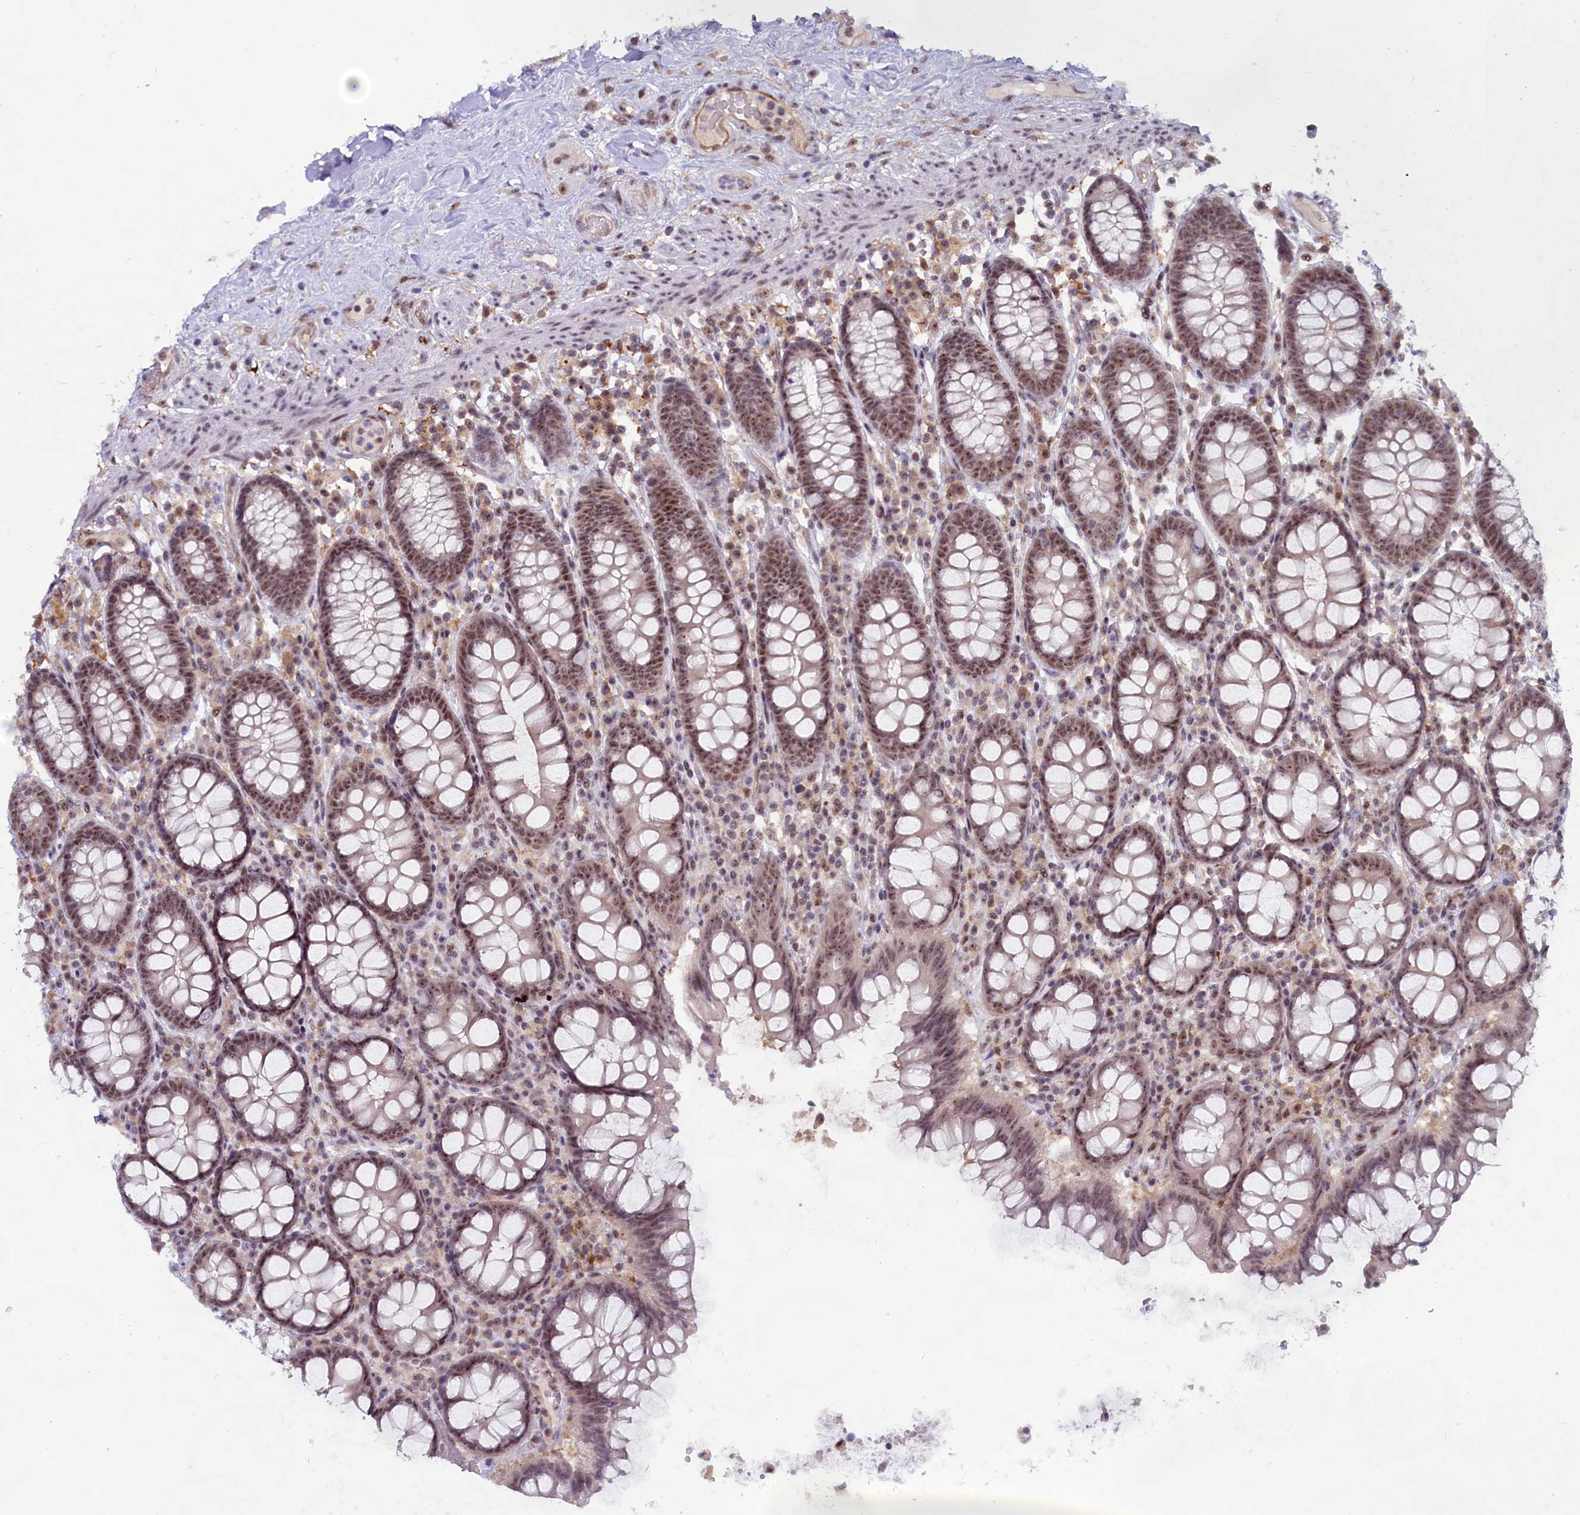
{"staining": {"intensity": "moderate", "quantity": ">75%", "location": "nuclear"}, "tissue": "colon", "cell_type": "Endothelial cells", "image_type": "normal", "snomed": [{"axis": "morphology", "description": "Normal tissue, NOS"}, {"axis": "topography", "description": "Colon"}], "caption": "Protein analysis of benign colon shows moderate nuclear staining in about >75% of endothelial cells. (IHC, brightfield microscopy, high magnification).", "gene": "C1D", "patient": {"sex": "female", "age": 79}}